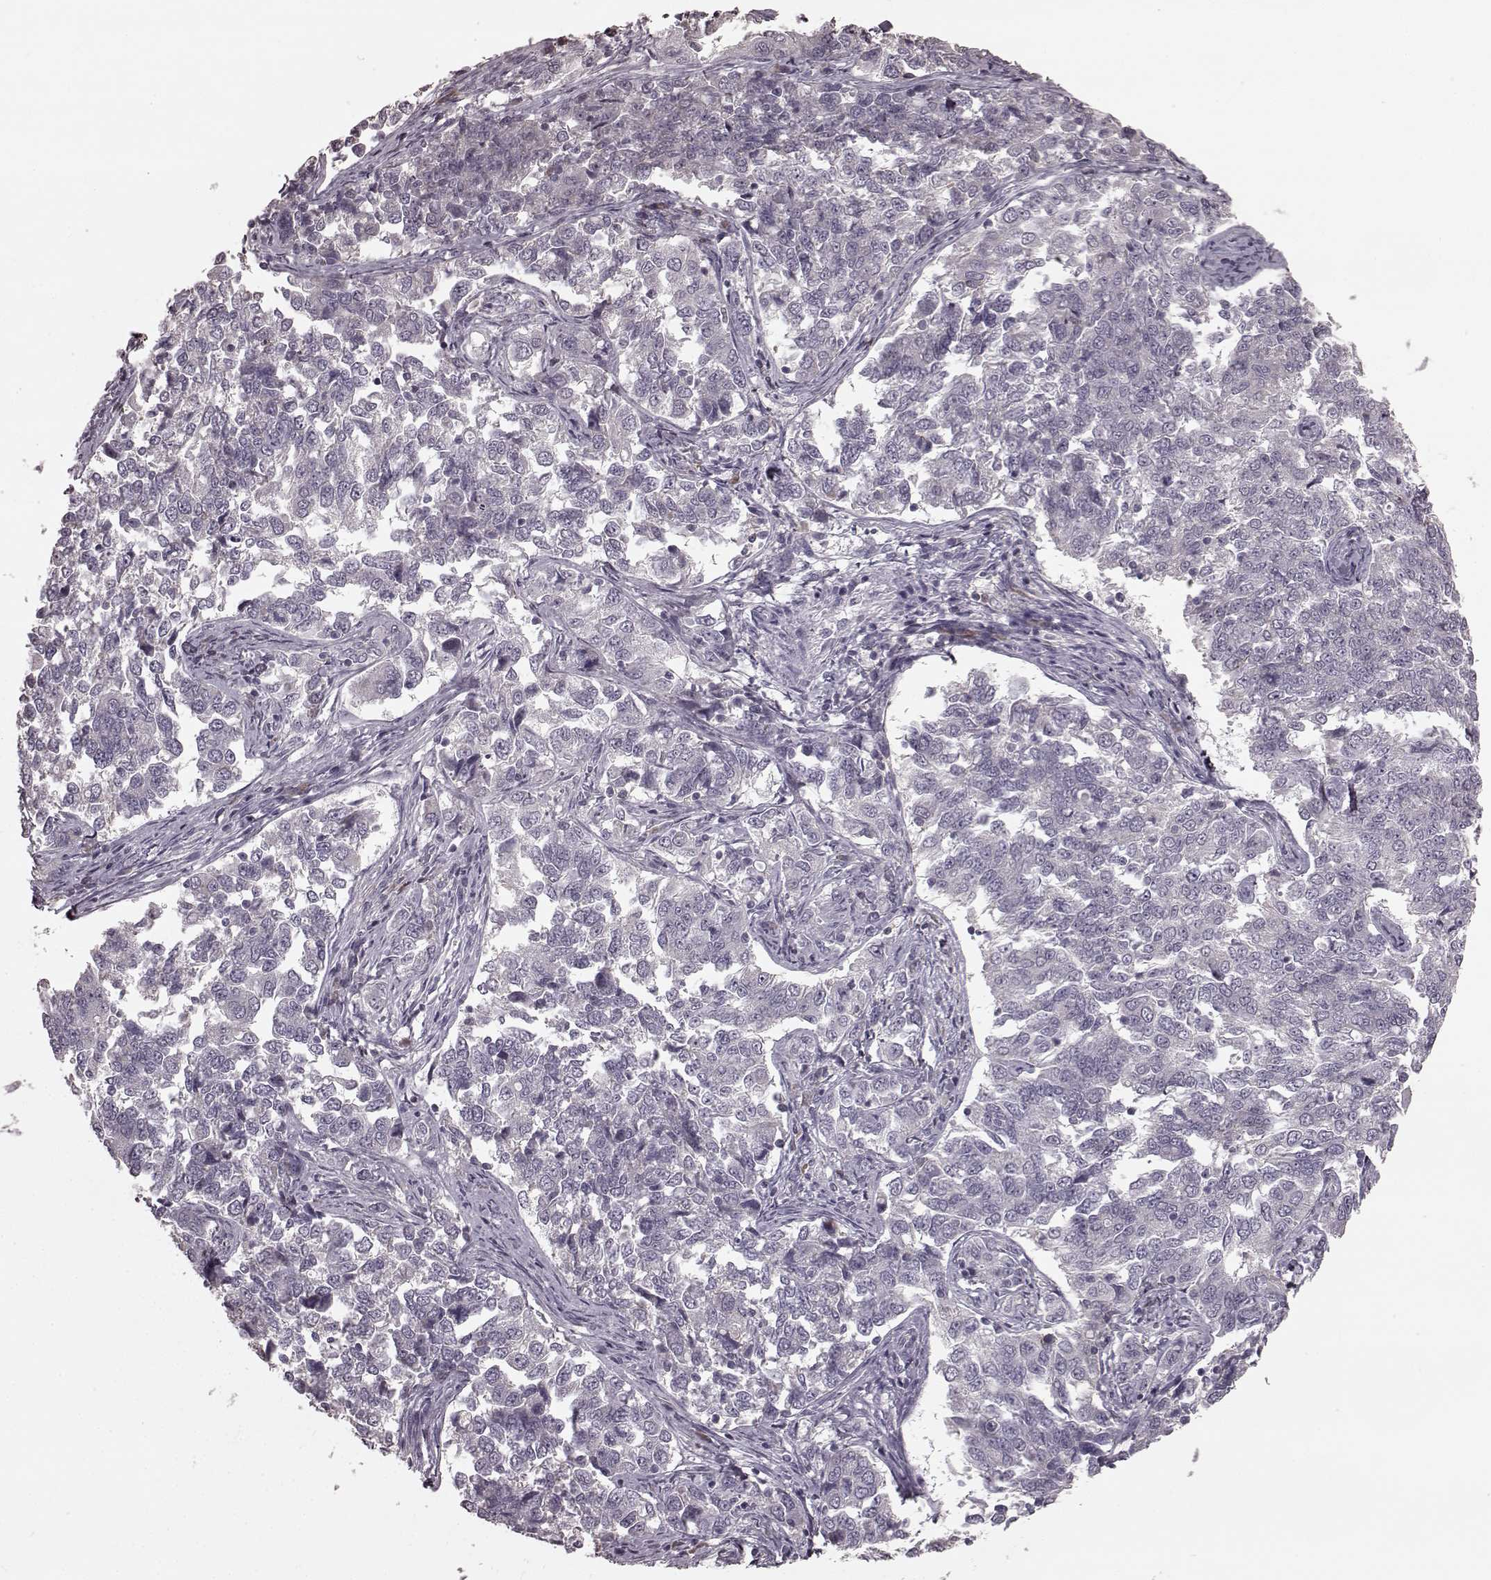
{"staining": {"intensity": "negative", "quantity": "none", "location": "none"}, "tissue": "endometrial cancer", "cell_type": "Tumor cells", "image_type": "cancer", "snomed": [{"axis": "morphology", "description": "Adenocarcinoma, NOS"}, {"axis": "topography", "description": "Endometrium"}], "caption": "This is an IHC image of adenocarcinoma (endometrial). There is no positivity in tumor cells.", "gene": "CD28", "patient": {"sex": "female", "age": 43}}